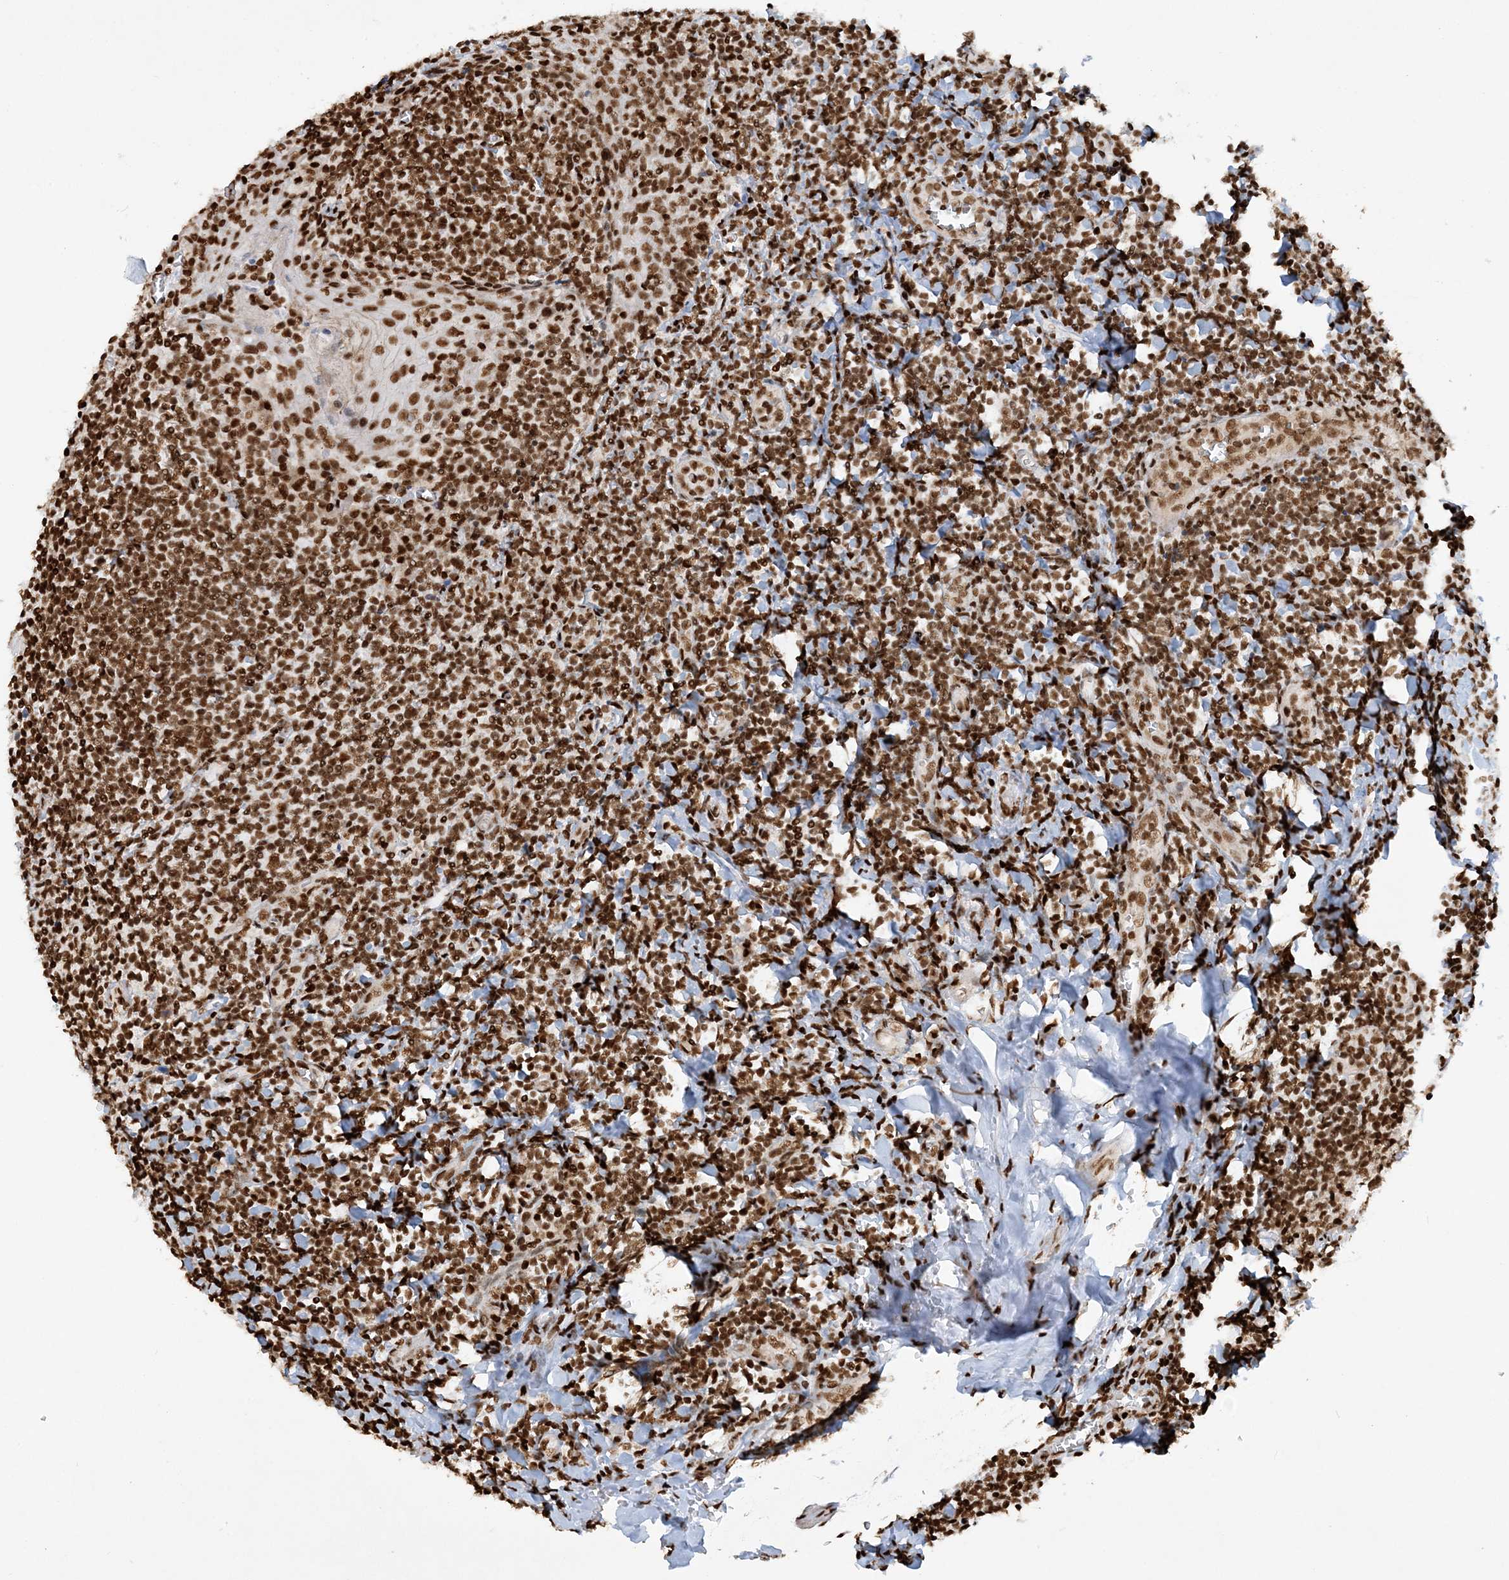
{"staining": {"intensity": "strong", "quantity": ">75%", "location": "nuclear"}, "tissue": "tonsil", "cell_type": "Germinal center cells", "image_type": "normal", "snomed": [{"axis": "morphology", "description": "Normal tissue, NOS"}, {"axis": "topography", "description": "Tonsil"}], "caption": "Immunohistochemical staining of unremarkable tonsil displays >75% levels of strong nuclear protein positivity in about >75% of germinal center cells. (DAB IHC, brown staining for protein, blue staining for nuclei).", "gene": "DELE1", "patient": {"sex": "male", "age": 27}}